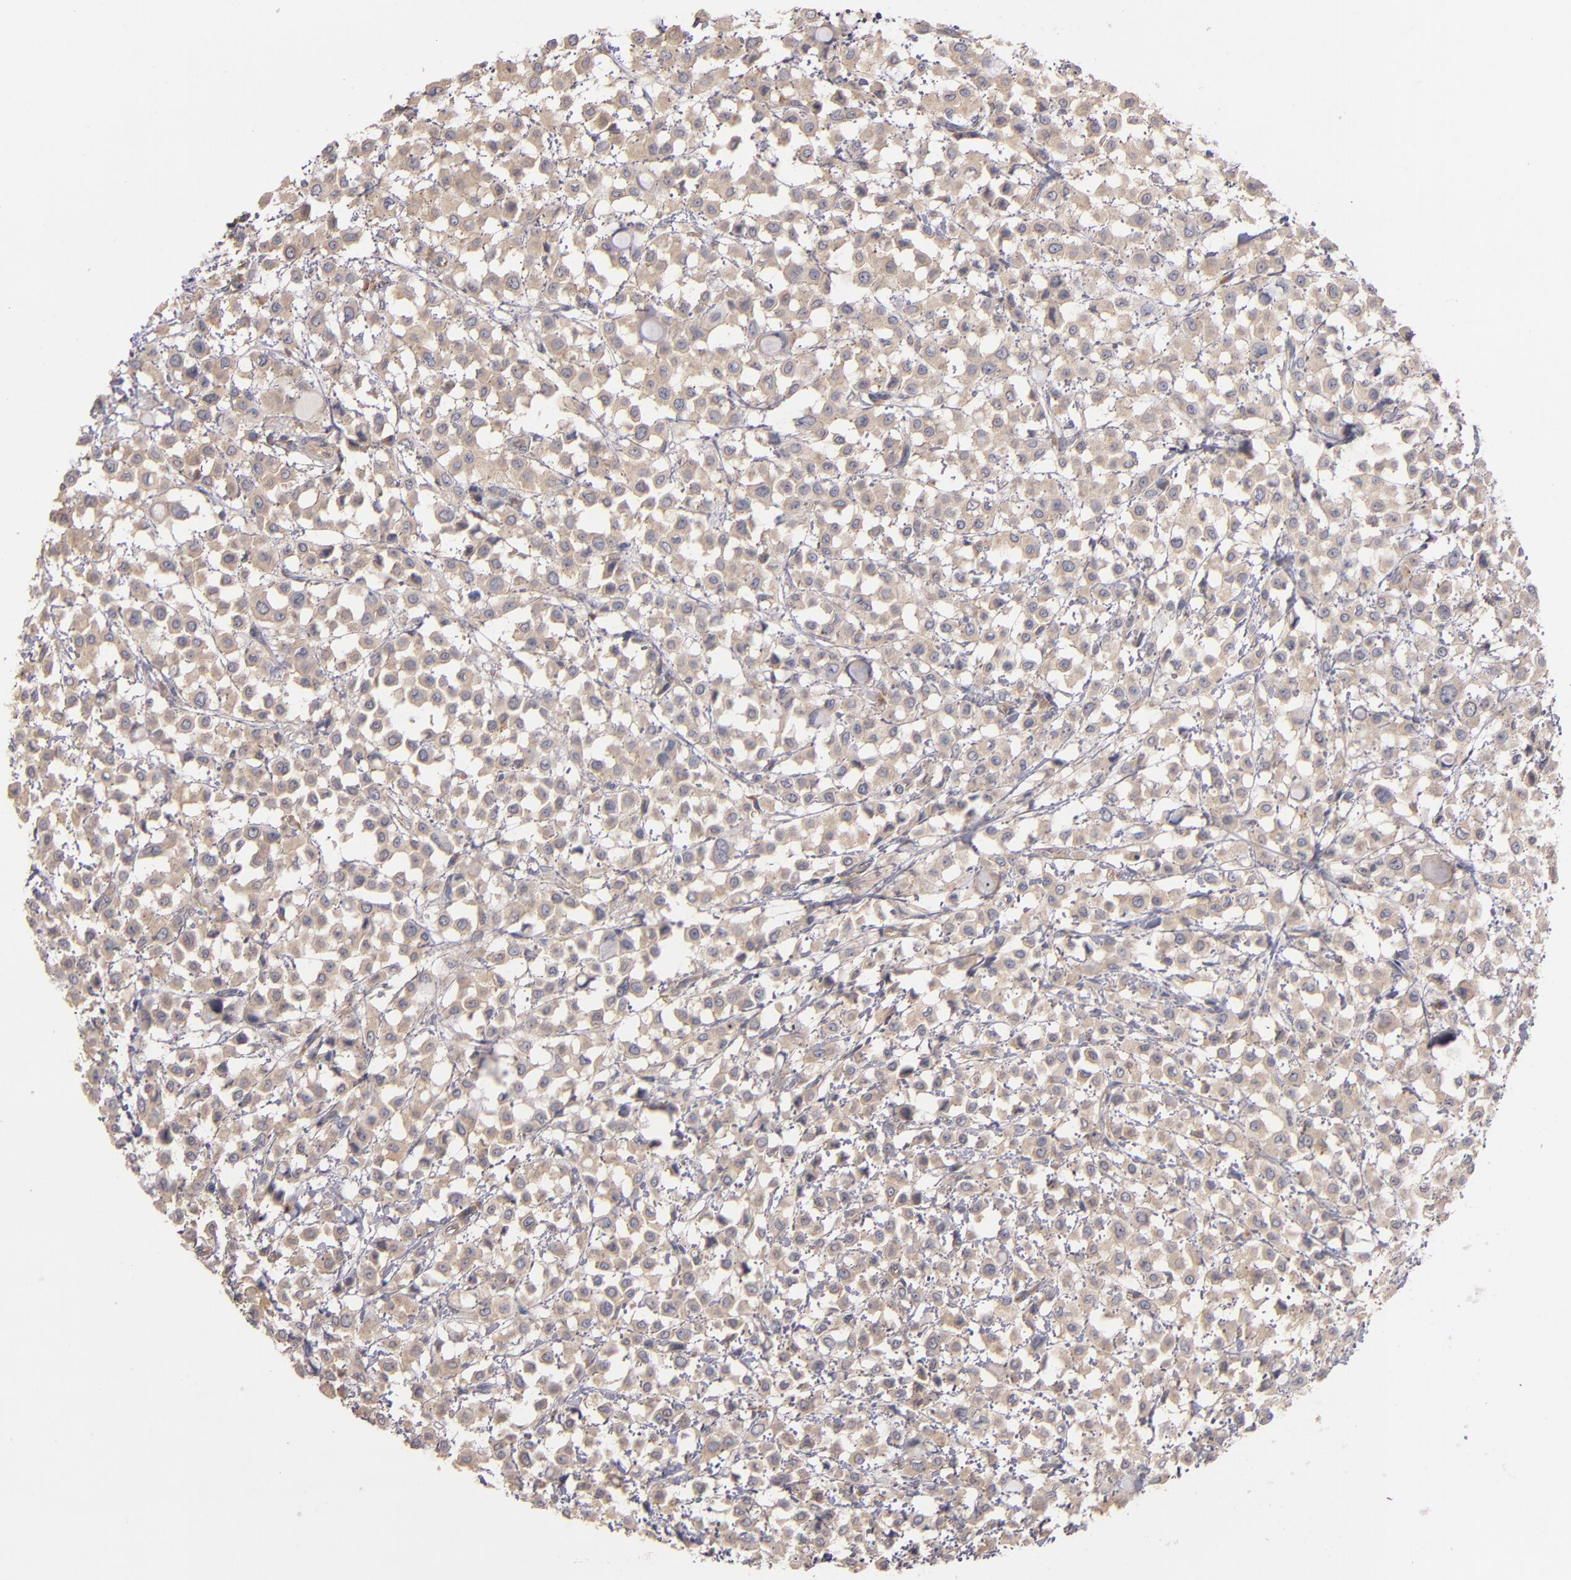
{"staining": {"intensity": "weak", "quantity": ">75%", "location": "cytoplasmic/membranous"}, "tissue": "breast cancer", "cell_type": "Tumor cells", "image_type": "cancer", "snomed": [{"axis": "morphology", "description": "Lobular carcinoma"}, {"axis": "topography", "description": "Breast"}], "caption": "Breast cancer (lobular carcinoma) stained for a protein exhibits weak cytoplasmic/membranous positivity in tumor cells. The staining is performed using DAB brown chromogen to label protein expression. The nuclei are counter-stained blue using hematoxylin.", "gene": "UPF3B", "patient": {"sex": "female", "age": 85}}